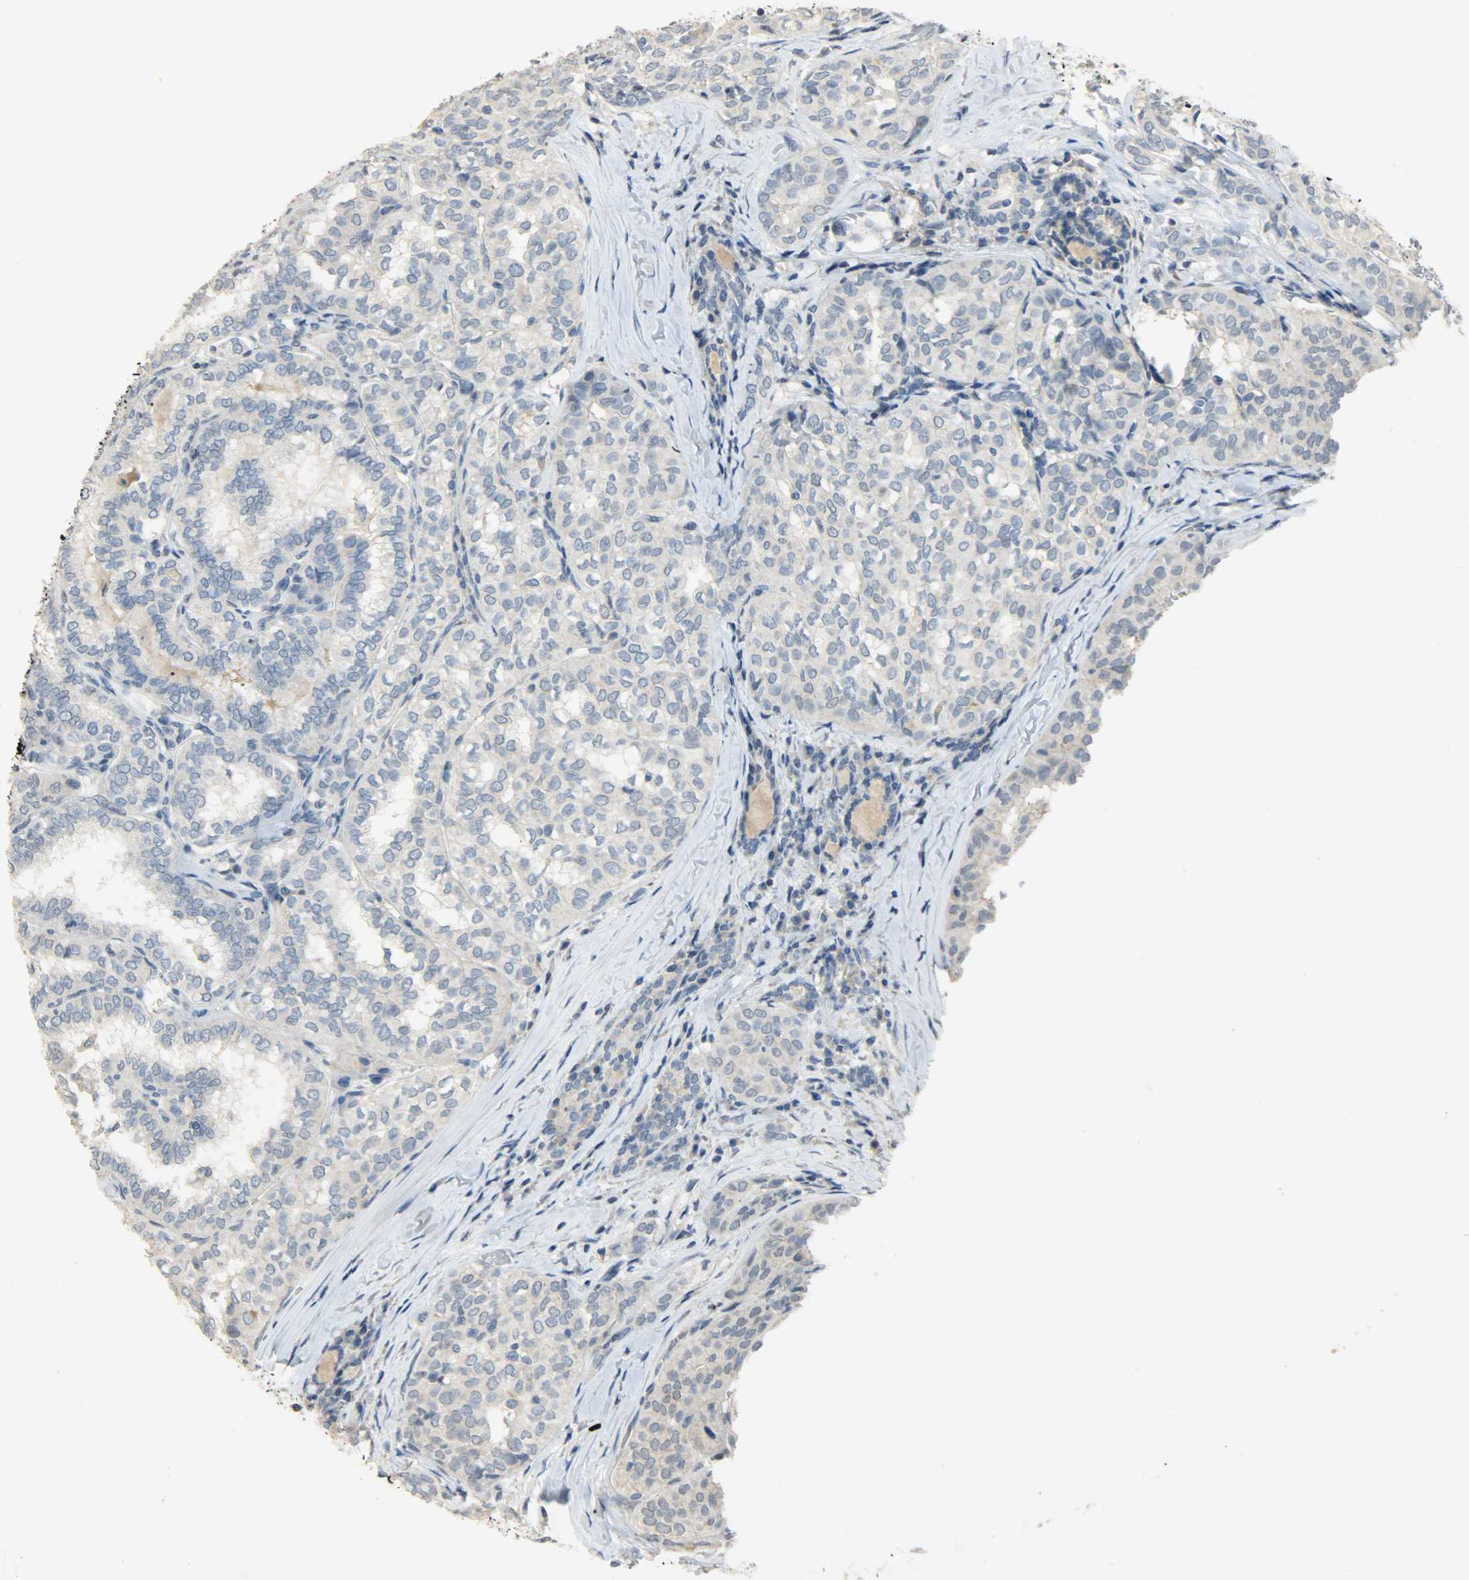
{"staining": {"intensity": "negative", "quantity": "none", "location": "none"}, "tissue": "thyroid cancer", "cell_type": "Tumor cells", "image_type": "cancer", "snomed": [{"axis": "morphology", "description": "Papillary adenocarcinoma, NOS"}, {"axis": "topography", "description": "Thyroid gland"}], "caption": "This is an immunohistochemistry micrograph of human papillary adenocarcinoma (thyroid). There is no positivity in tumor cells.", "gene": "DNAJB6", "patient": {"sex": "female", "age": 30}}